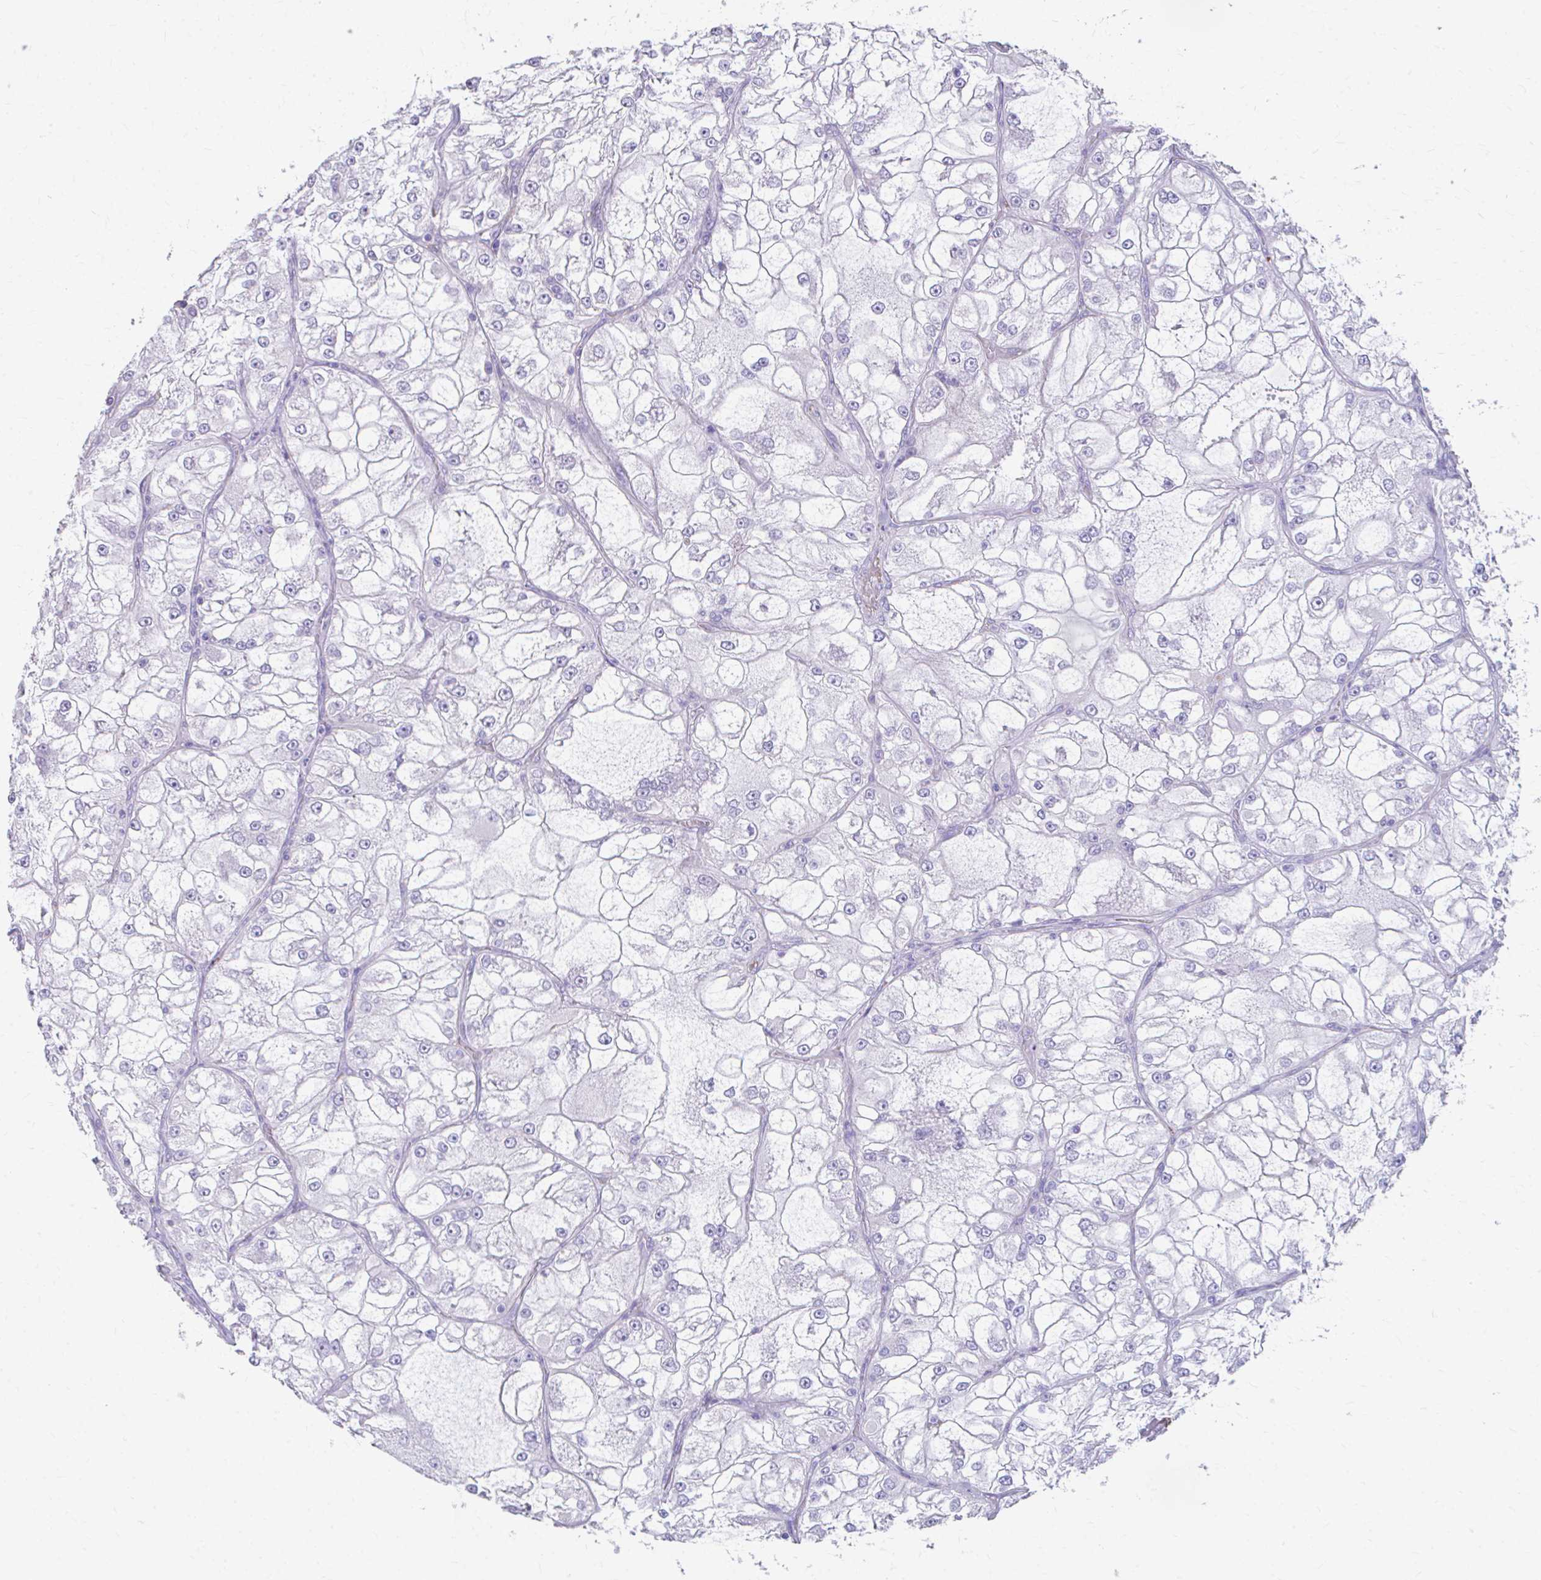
{"staining": {"intensity": "negative", "quantity": "none", "location": "none"}, "tissue": "renal cancer", "cell_type": "Tumor cells", "image_type": "cancer", "snomed": [{"axis": "morphology", "description": "Adenocarcinoma, NOS"}, {"axis": "topography", "description": "Kidney"}], "caption": "Renal cancer stained for a protein using immunohistochemistry (IHC) shows no staining tumor cells.", "gene": "CFH", "patient": {"sex": "female", "age": 72}}